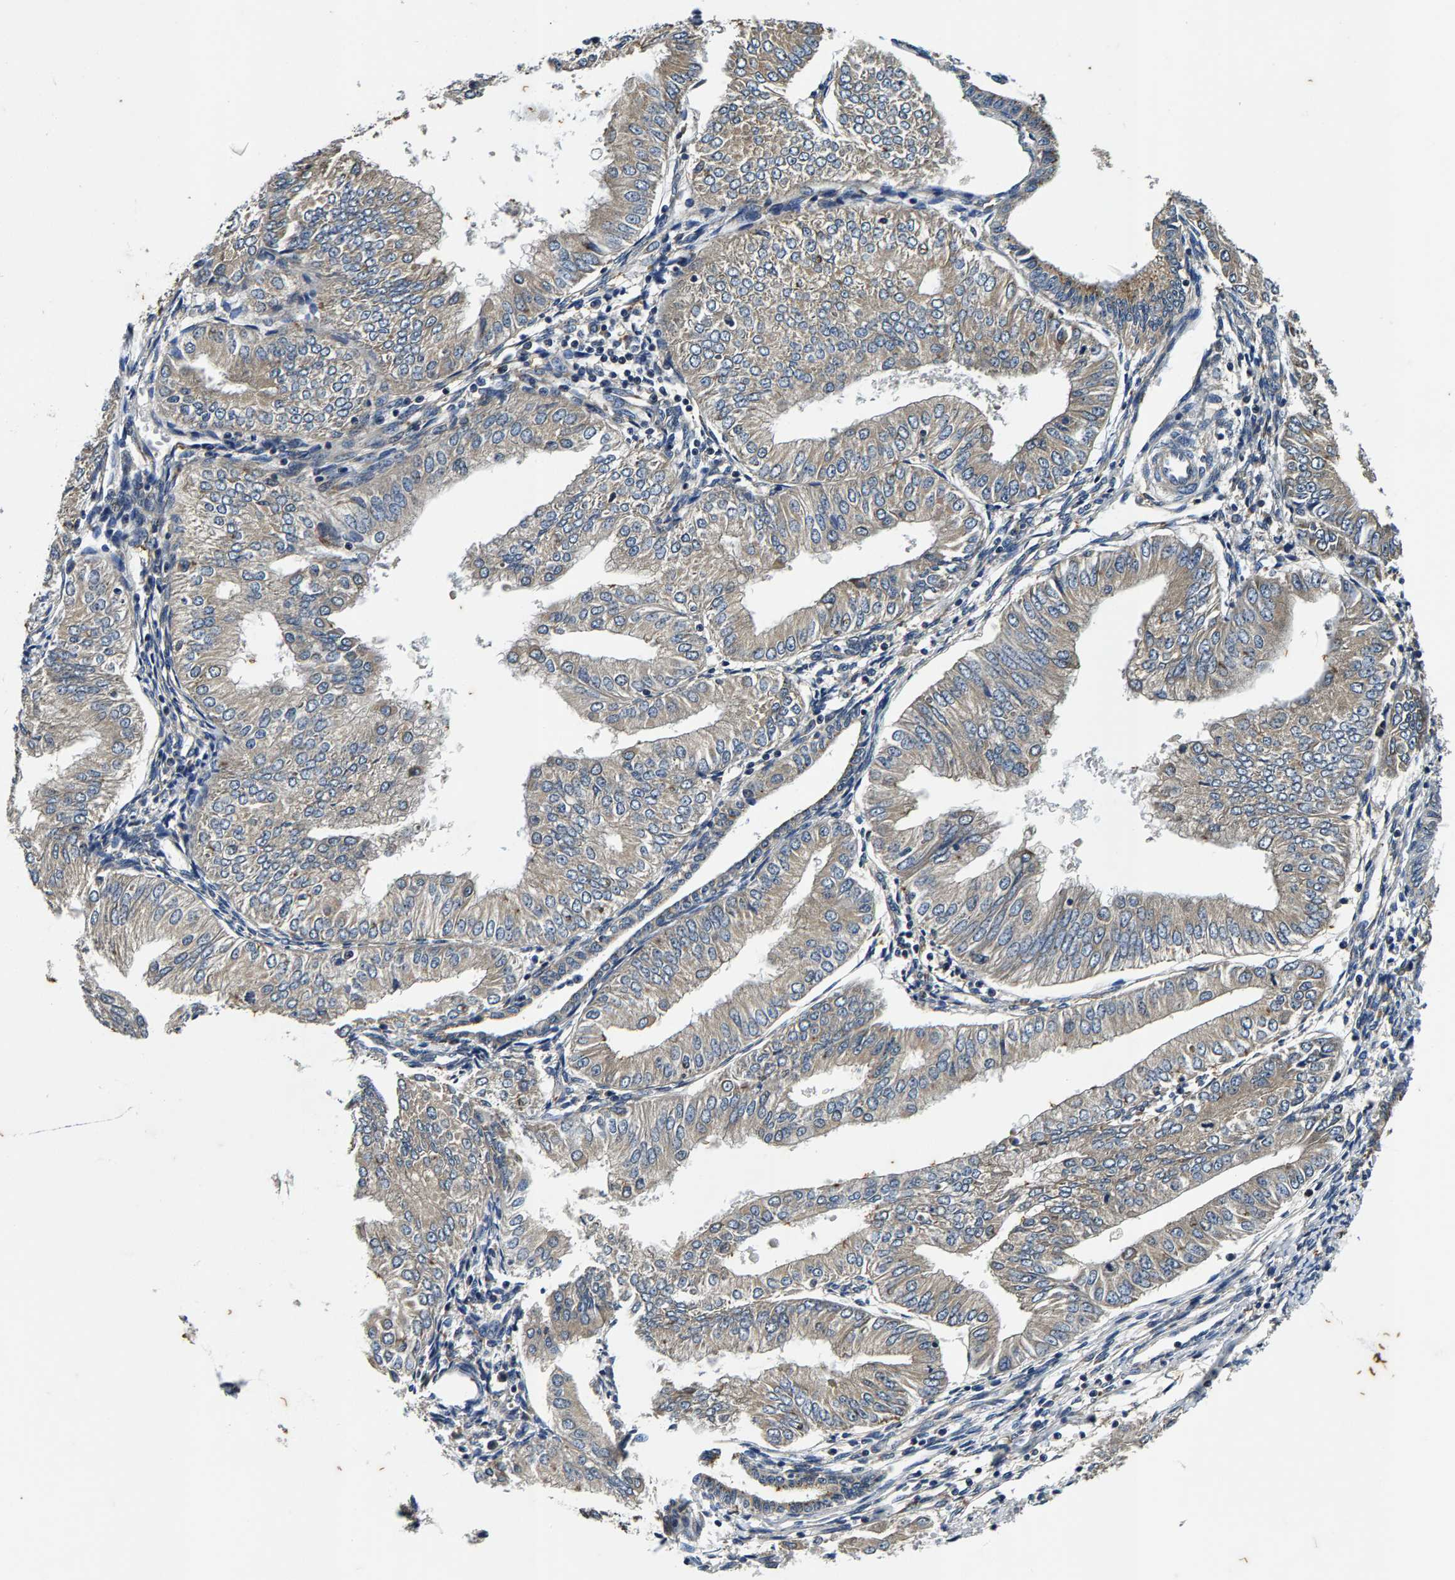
{"staining": {"intensity": "moderate", "quantity": "25%-75%", "location": "cytoplasmic/membranous"}, "tissue": "endometrial cancer", "cell_type": "Tumor cells", "image_type": "cancer", "snomed": [{"axis": "morphology", "description": "Adenocarcinoma, NOS"}, {"axis": "topography", "description": "Endometrium"}], "caption": "IHC micrograph of neoplastic tissue: human endometrial cancer stained using immunohistochemistry (IHC) exhibits medium levels of moderate protein expression localized specifically in the cytoplasmic/membranous of tumor cells, appearing as a cytoplasmic/membranous brown color.", "gene": "PI4KB", "patient": {"sex": "female", "age": 53}}